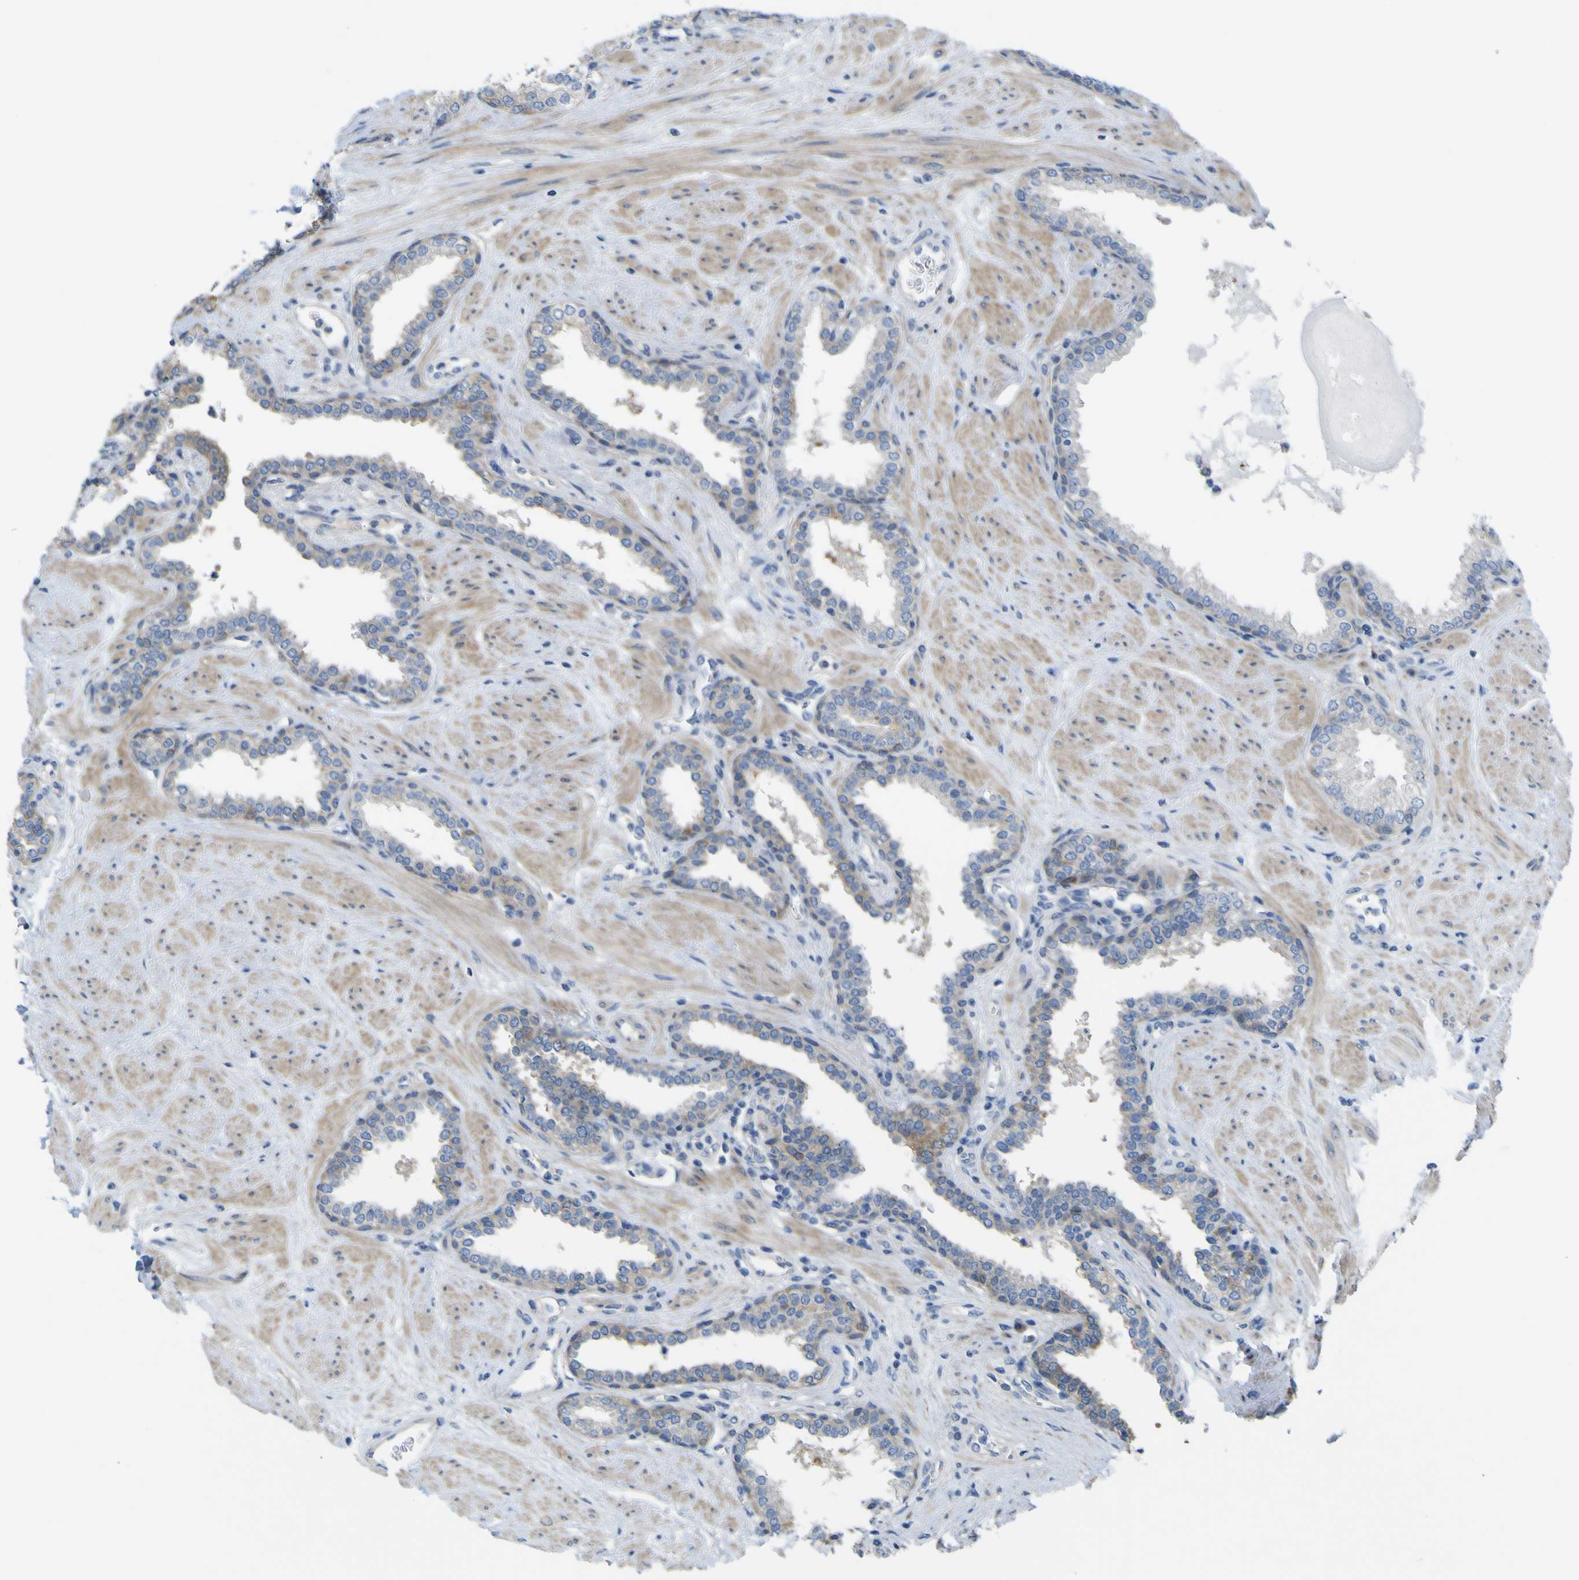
{"staining": {"intensity": "negative", "quantity": "none", "location": "none"}, "tissue": "prostate", "cell_type": "Glandular cells", "image_type": "normal", "snomed": [{"axis": "morphology", "description": "Normal tissue, NOS"}, {"axis": "topography", "description": "Prostate"}], "caption": "This histopathology image is of unremarkable prostate stained with immunohistochemistry (IHC) to label a protein in brown with the nuclei are counter-stained blue. There is no positivity in glandular cells.", "gene": "MYEOV", "patient": {"sex": "male", "age": 51}}